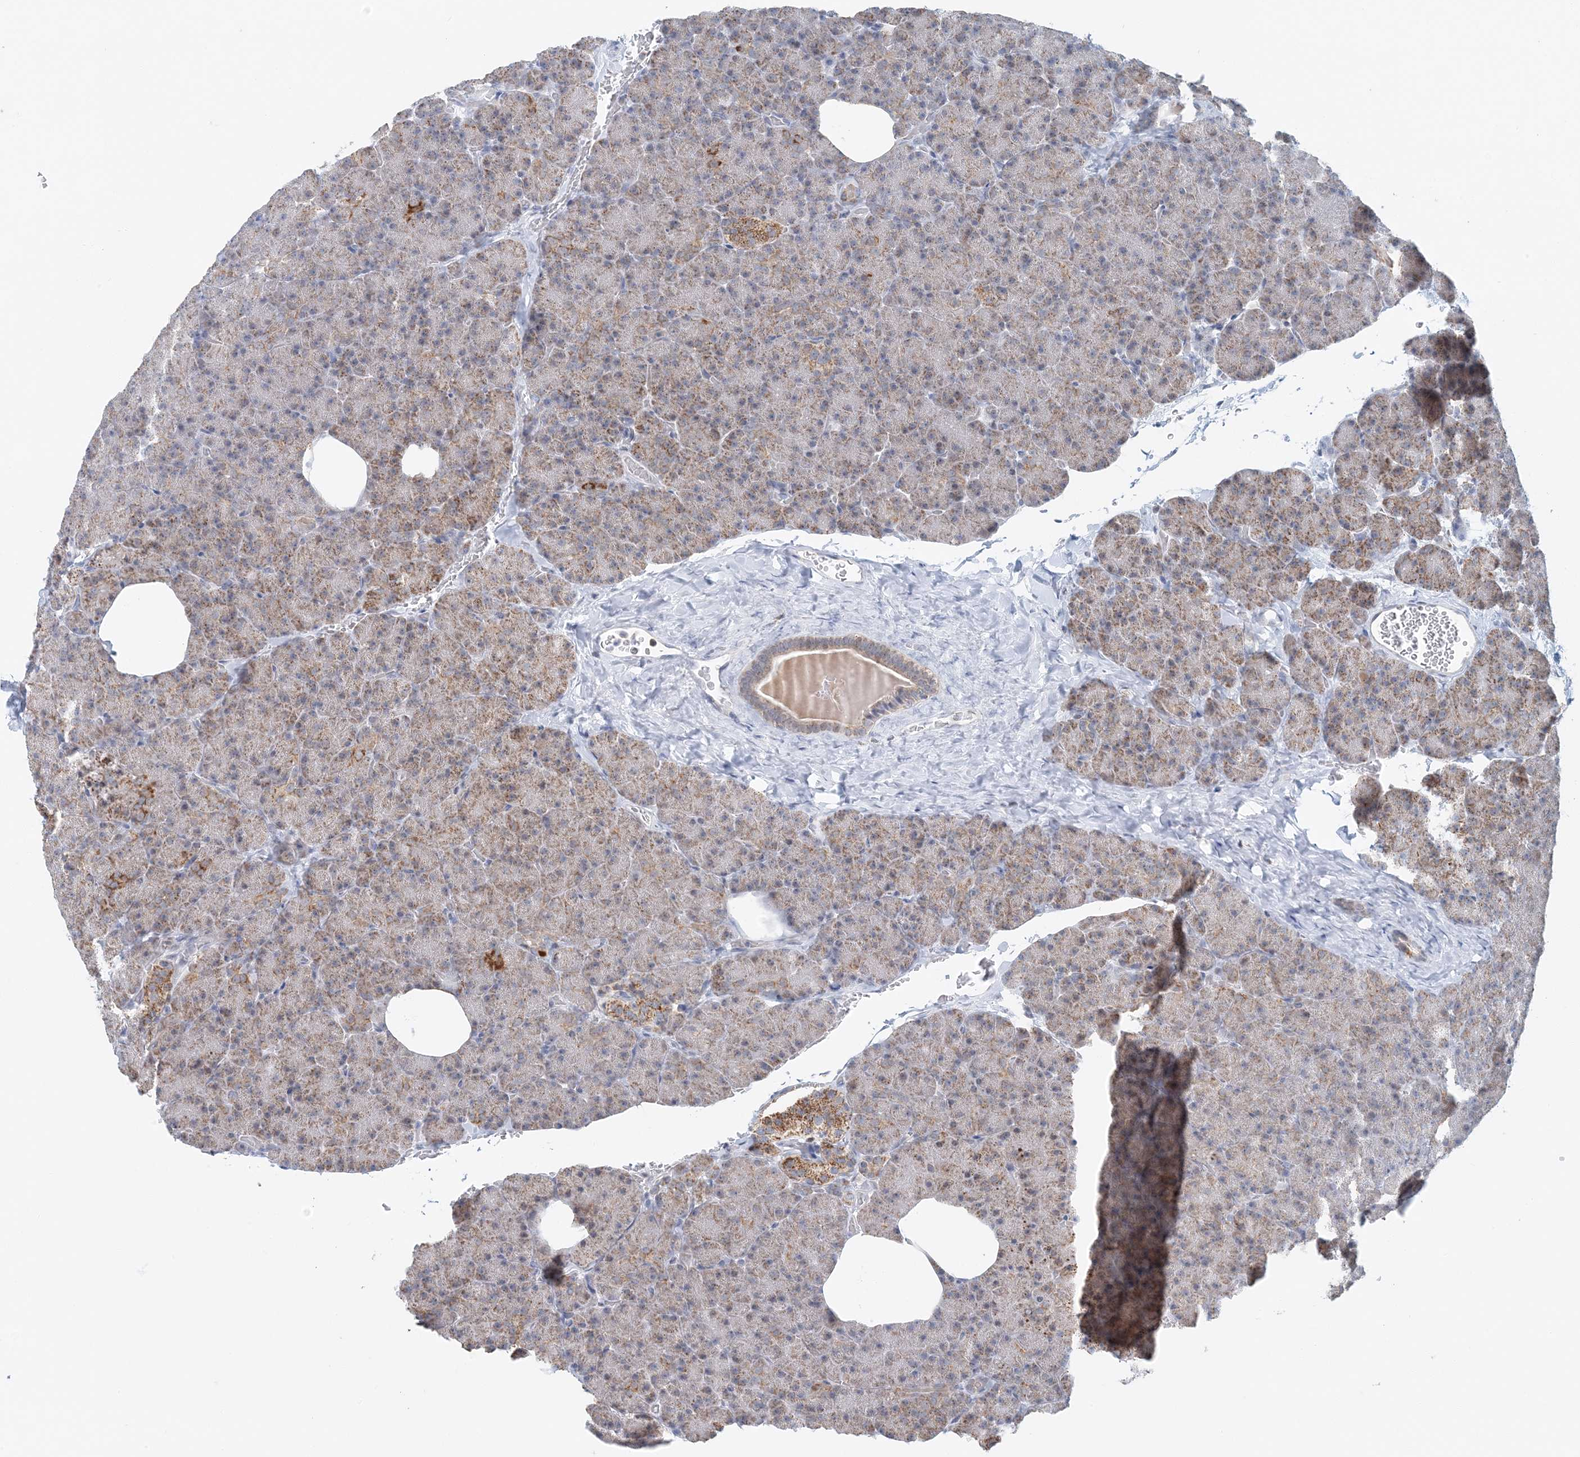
{"staining": {"intensity": "moderate", "quantity": ">75%", "location": "cytoplasmic/membranous"}, "tissue": "pancreas", "cell_type": "Exocrine glandular cells", "image_type": "normal", "snomed": [{"axis": "morphology", "description": "Normal tissue, NOS"}, {"axis": "morphology", "description": "Carcinoid, malignant, NOS"}, {"axis": "topography", "description": "Pancreas"}], "caption": "A medium amount of moderate cytoplasmic/membranous staining is identified in approximately >75% of exocrine glandular cells in benign pancreas.", "gene": "BDH1", "patient": {"sex": "female", "age": 35}}